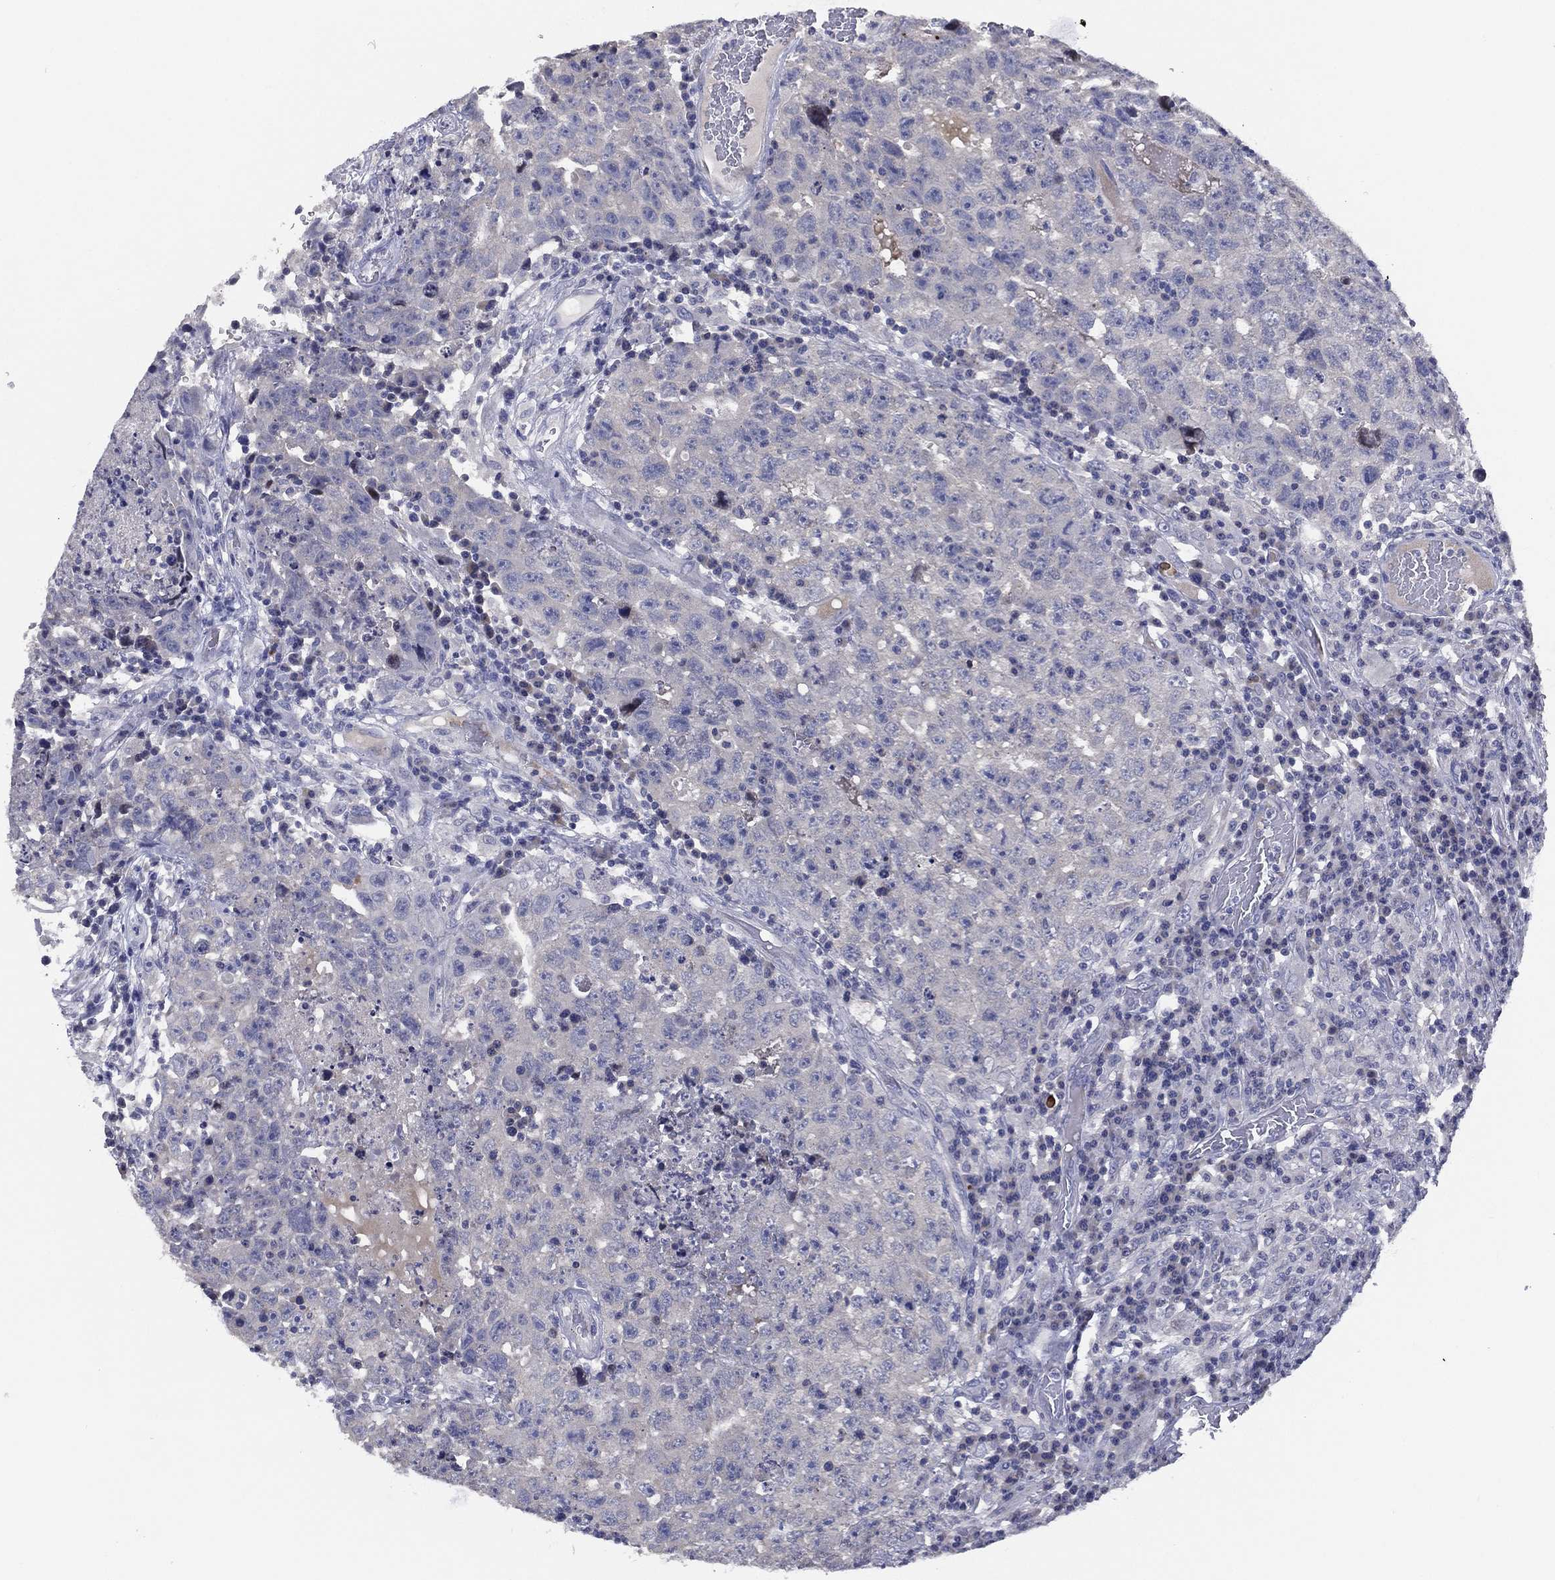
{"staining": {"intensity": "negative", "quantity": "none", "location": "none"}, "tissue": "testis cancer", "cell_type": "Tumor cells", "image_type": "cancer", "snomed": [{"axis": "morphology", "description": "Necrosis, NOS"}, {"axis": "morphology", "description": "Carcinoma, Embryonal, NOS"}, {"axis": "topography", "description": "Testis"}], "caption": "This is an IHC micrograph of embryonal carcinoma (testis). There is no staining in tumor cells.", "gene": "SLC13A4", "patient": {"sex": "male", "age": 19}}